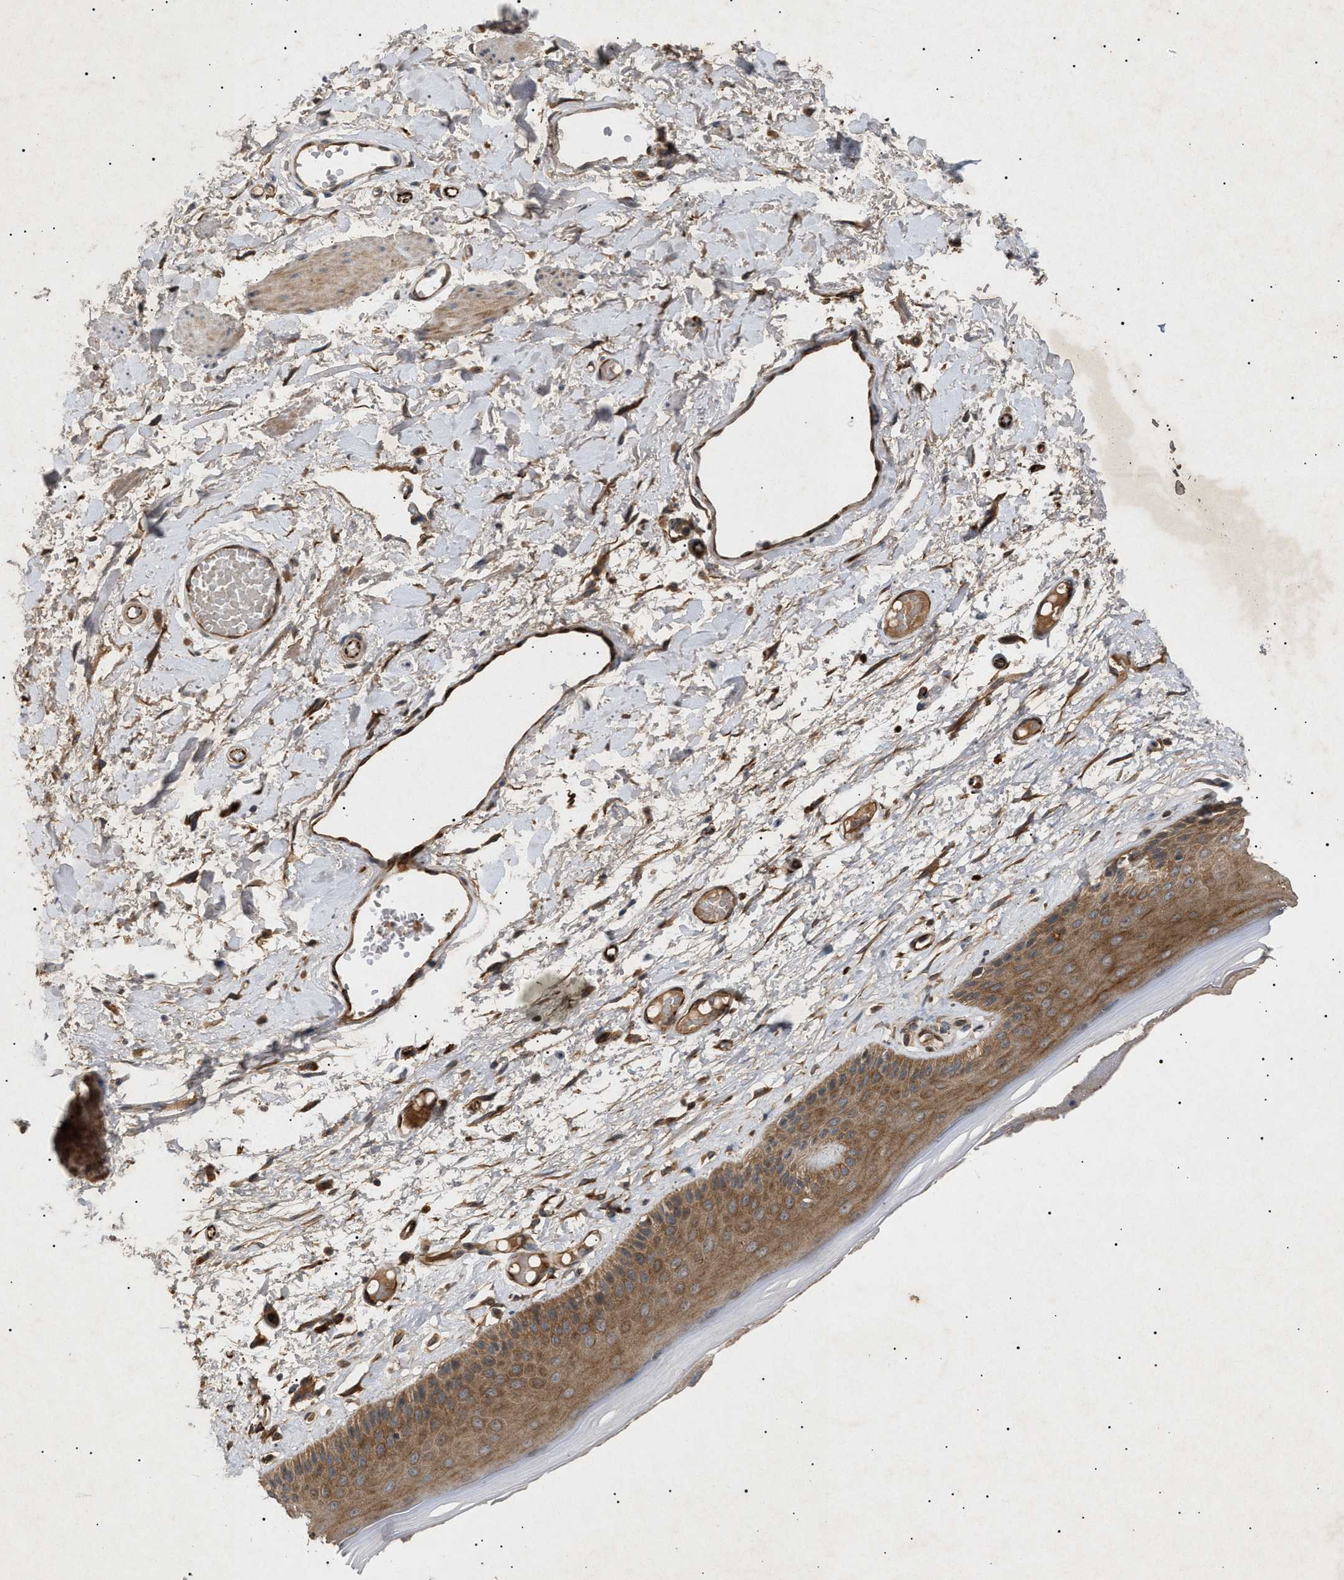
{"staining": {"intensity": "moderate", "quantity": ">75%", "location": "cytoplasmic/membranous"}, "tissue": "skin", "cell_type": "Epidermal cells", "image_type": "normal", "snomed": [{"axis": "morphology", "description": "Normal tissue, NOS"}, {"axis": "topography", "description": "Vulva"}], "caption": "High-magnification brightfield microscopy of benign skin stained with DAB (3,3'-diaminobenzidine) (brown) and counterstained with hematoxylin (blue). epidermal cells exhibit moderate cytoplasmic/membranous expression is present in about>75% of cells.", "gene": "SIRT5", "patient": {"sex": "female", "age": 73}}